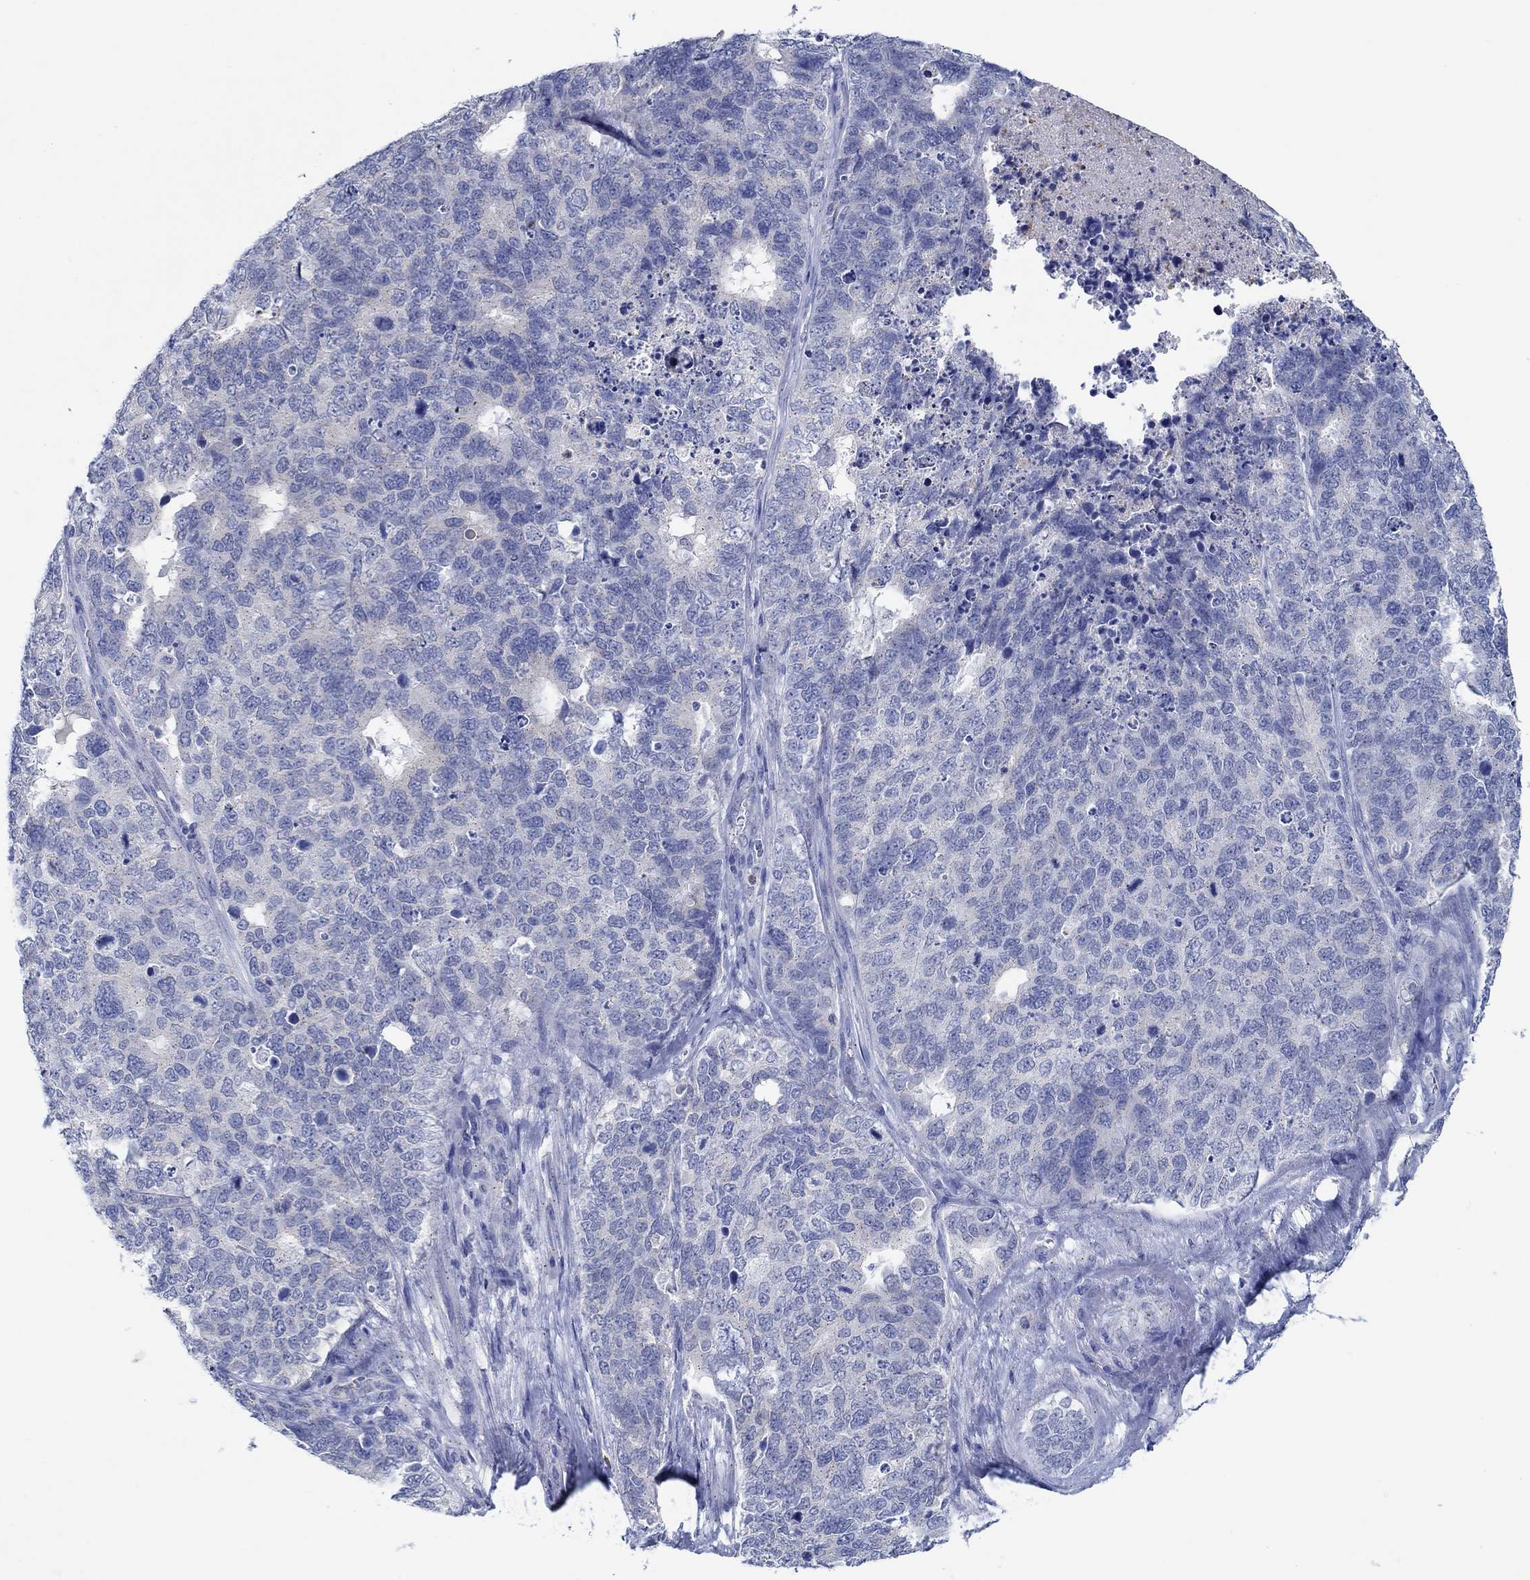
{"staining": {"intensity": "negative", "quantity": "none", "location": "none"}, "tissue": "cervical cancer", "cell_type": "Tumor cells", "image_type": "cancer", "snomed": [{"axis": "morphology", "description": "Squamous cell carcinoma, NOS"}, {"axis": "topography", "description": "Cervix"}], "caption": "An immunohistochemistry photomicrograph of cervical cancer (squamous cell carcinoma) is shown. There is no staining in tumor cells of cervical cancer (squamous cell carcinoma). (Stains: DAB IHC with hematoxylin counter stain, Microscopy: brightfield microscopy at high magnification).", "gene": "CPM", "patient": {"sex": "female", "age": 63}}